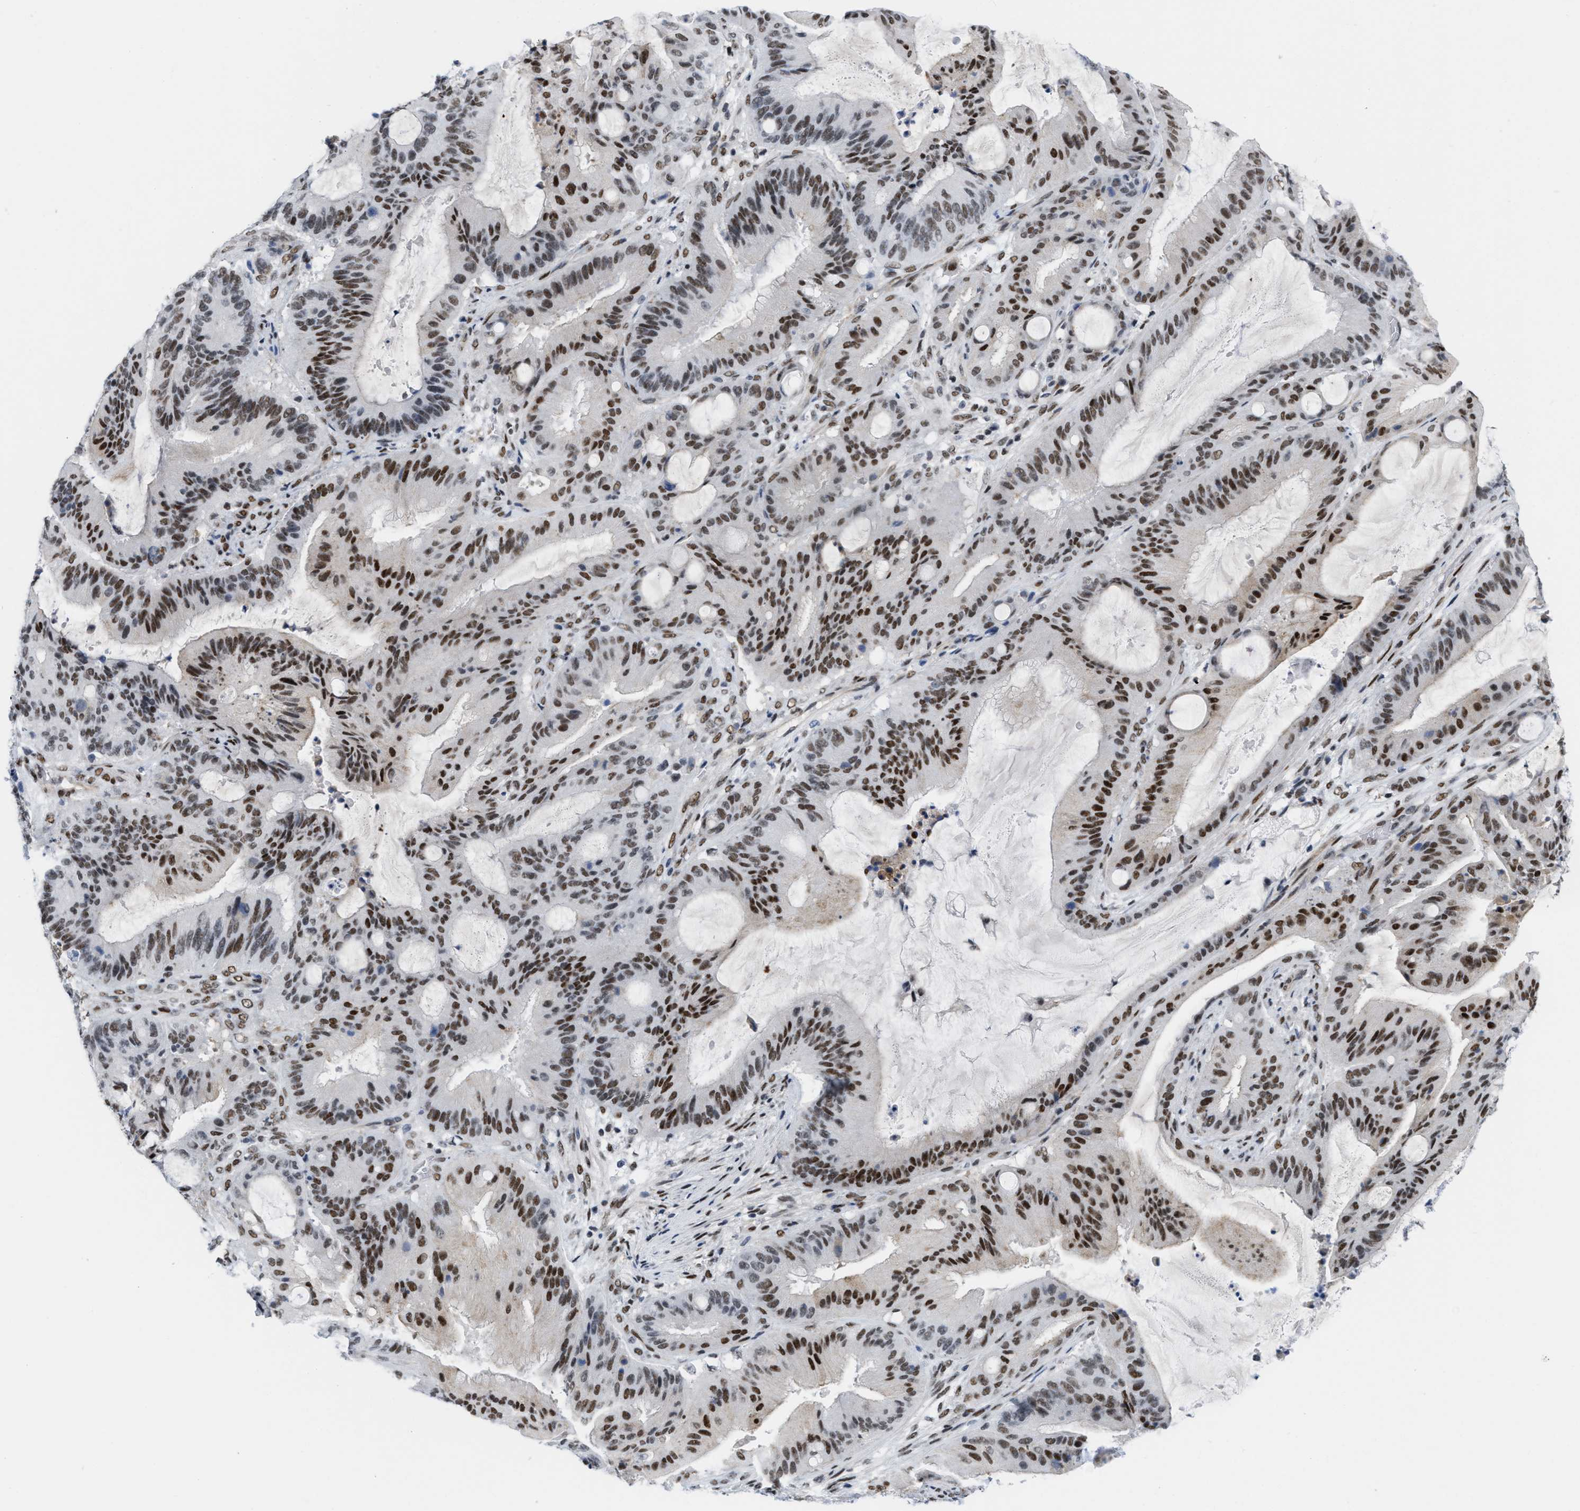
{"staining": {"intensity": "moderate", "quantity": ">75%", "location": "nuclear"}, "tissue": "liver cancer", "cell_type": "Tumor cells", "image_type": "cancer", "snomed": [{"axis": "morphology", "description": "Normal tissue, NOS"}, {"axis": "morphology", "description": "Cholangiocarcinoma"}, {"axis": "topography", "description": "Liver"}, {"axis": "topography", "description": "Peripheral nerve tissue"}], "caption": "A brown stain highlights moderate nuclear staining of a protein in liver cancer tumor cells.", "gene": "MIER1", "patient": {"sex": "female", "age": 73}}